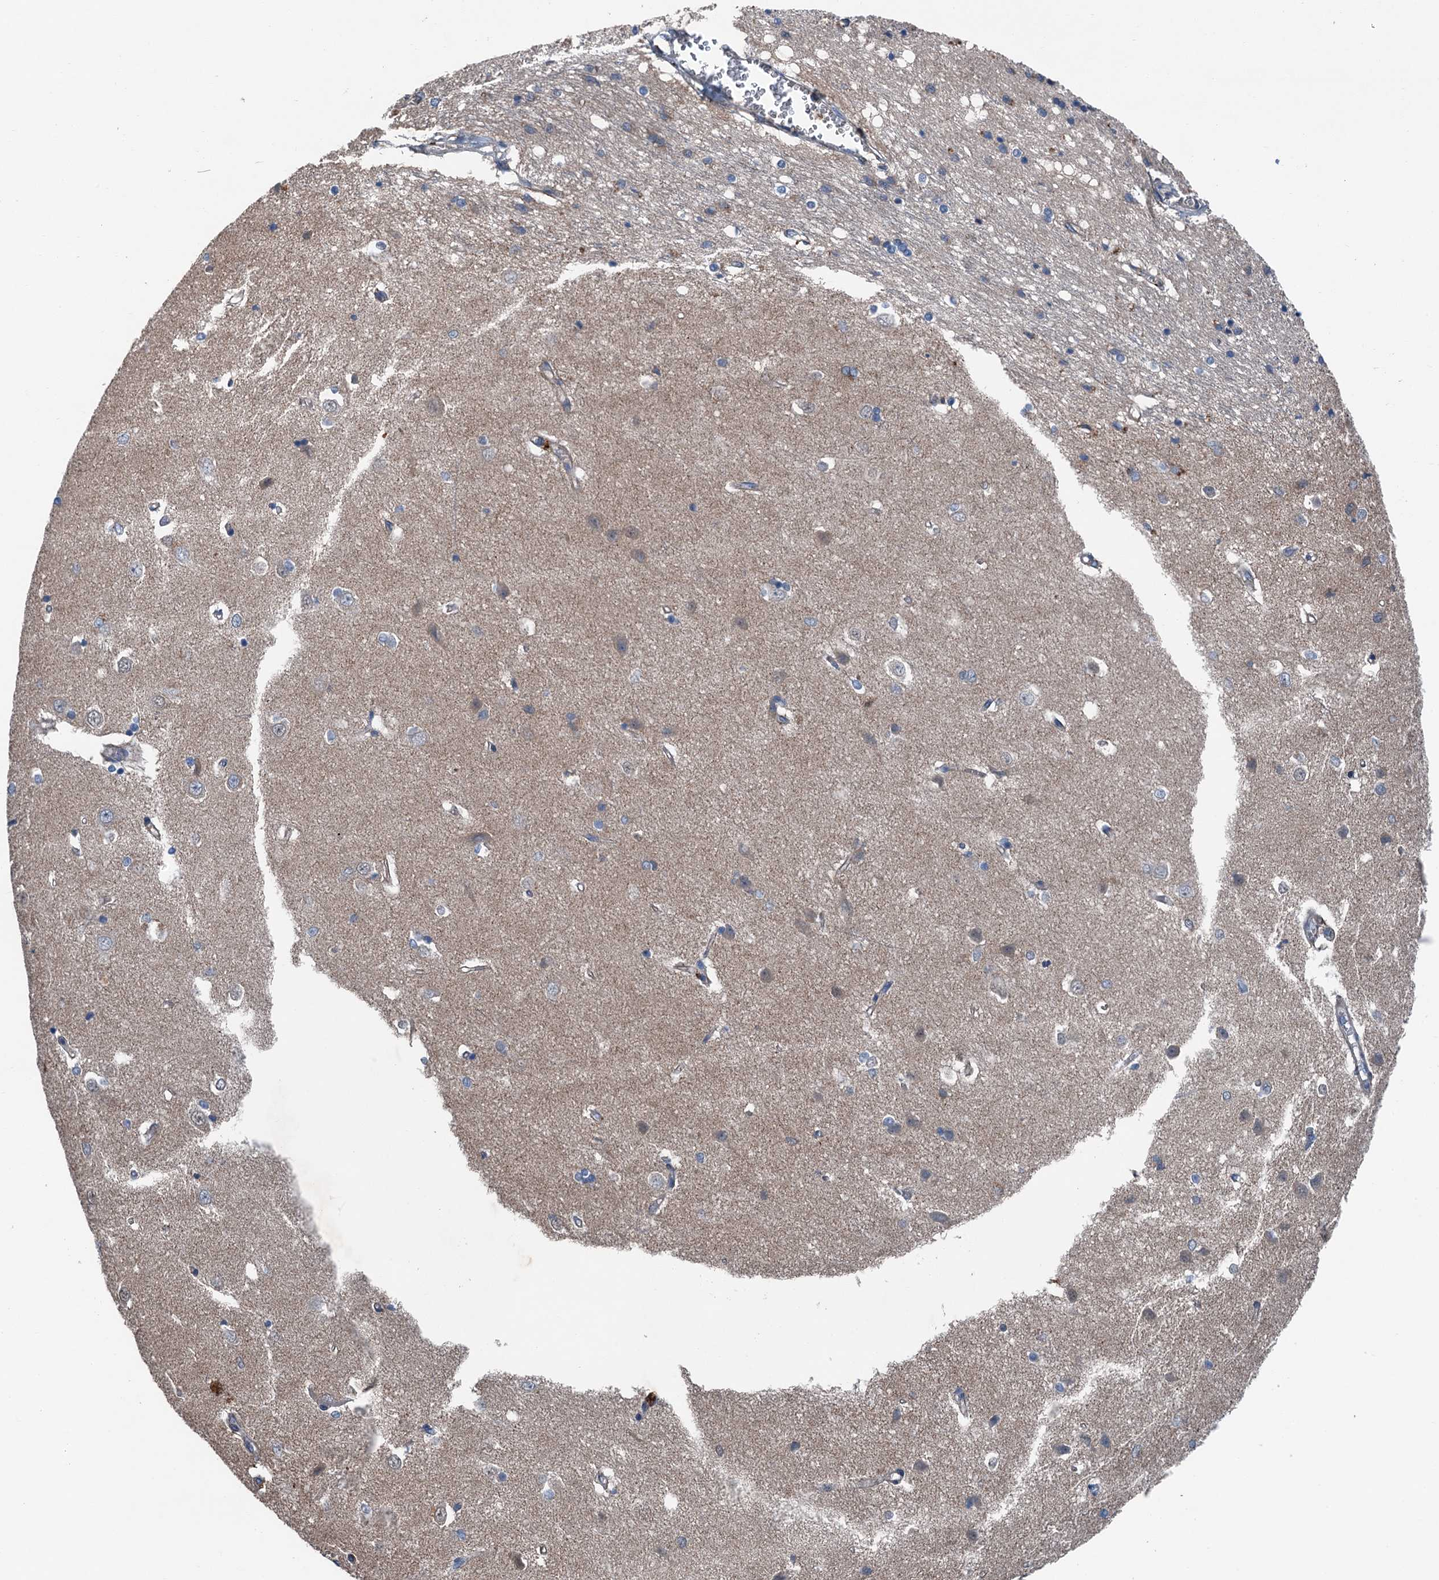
{"staining": {"intensity": "weak", "quantity": "<25%", "location": "cytoplasmic/membranous"}, "tissue": "caudate", "cell_type": "Glial cells", "image_type": "normal", "snomed": [{"axis": "morphology", "description": "Normal tissue, NOS"}, {"axis": "topography", "description": "Lateral ventricle wall"}], "caption": "Immunohistochemistry image of normal caudate stained for a protein (brown), which exhibits no positivity in glial cells.", "gene": "SLC2A10", "patient": {"sex": "male", "age": 37}}